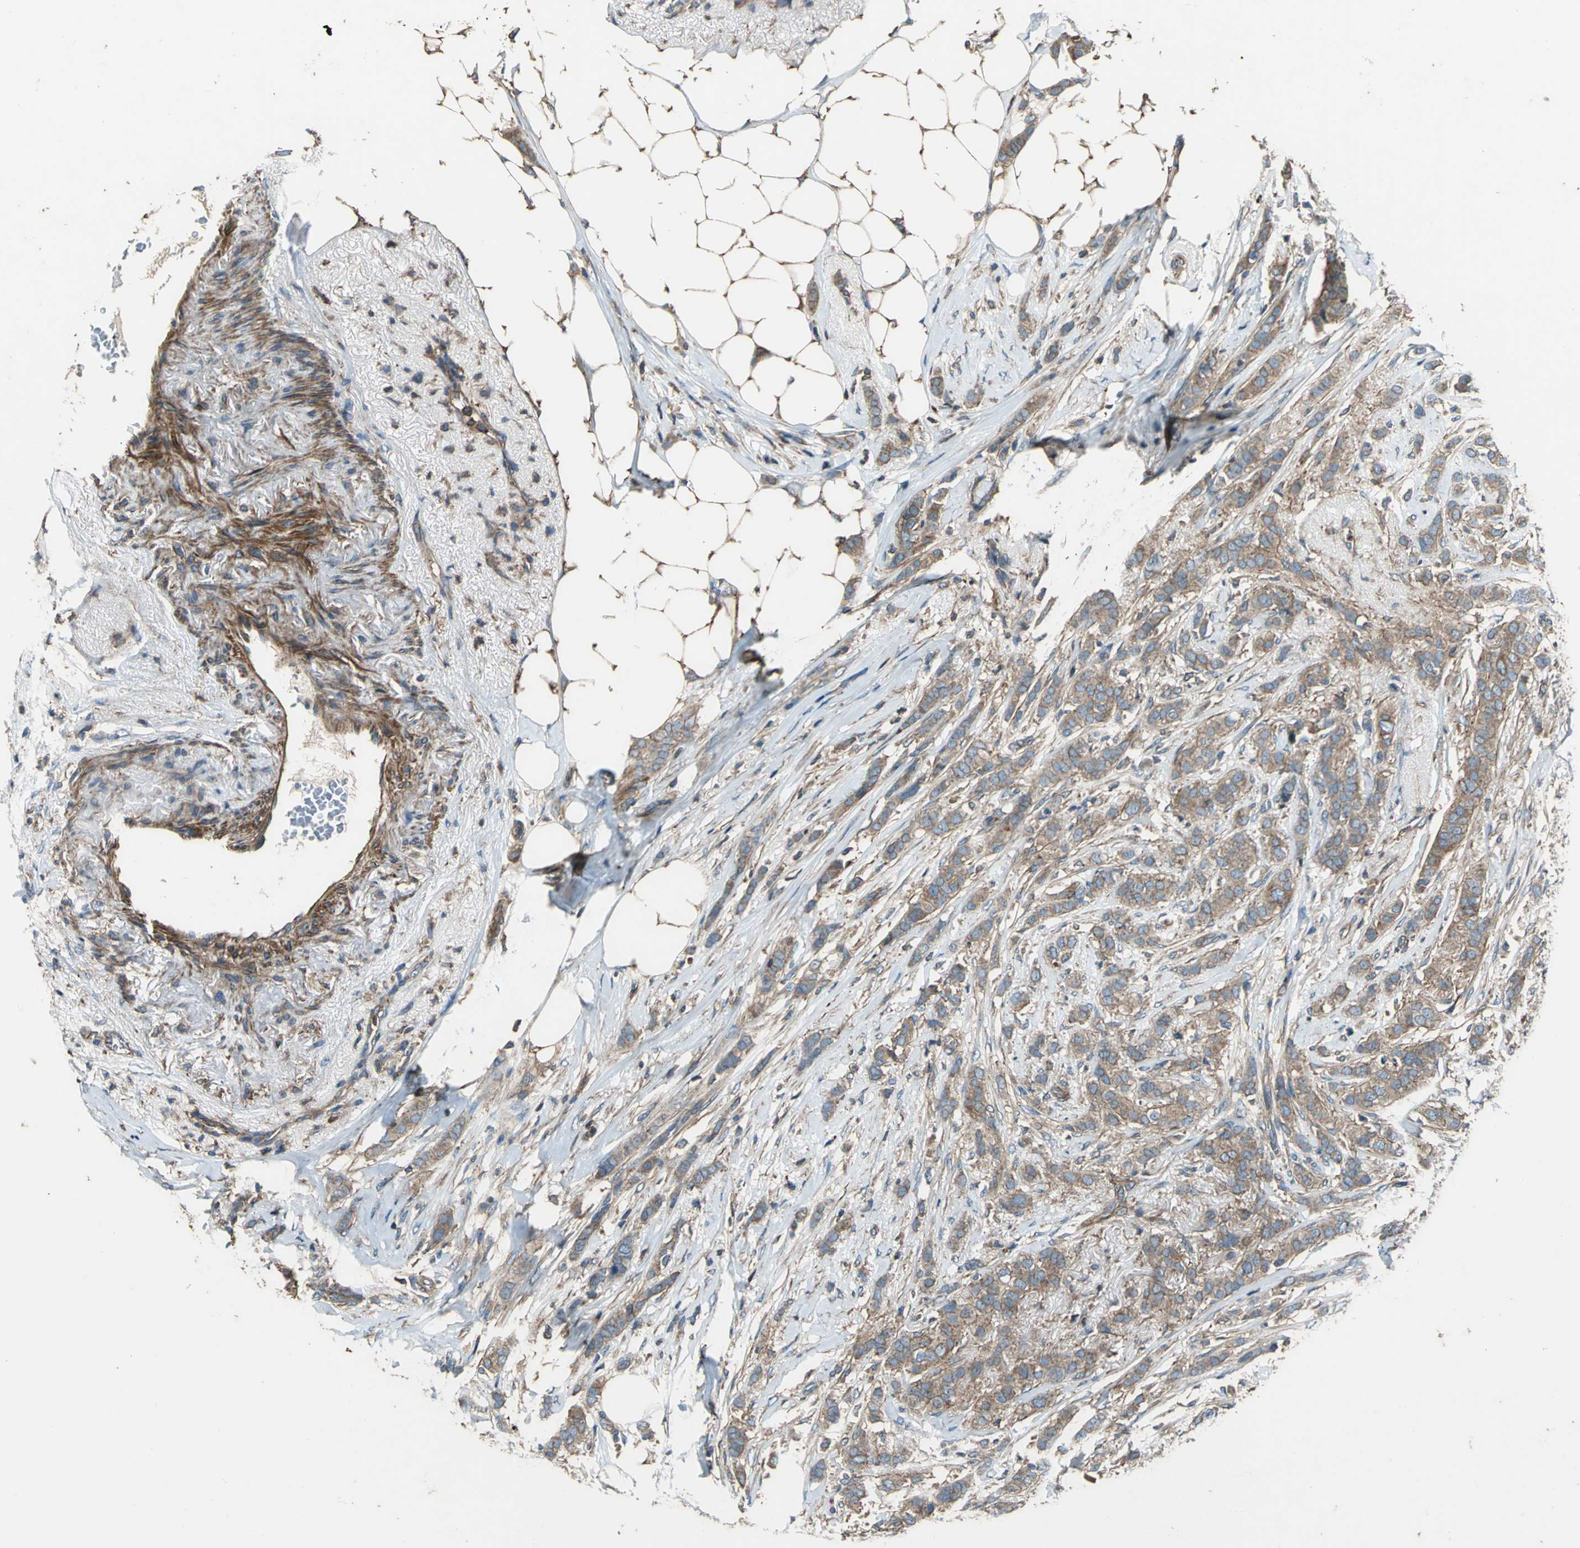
{"staining": {"intensity": "moderate", "quantity": ">75%", "location": "cytoplasmic/membranous"}, "tissue": "breast cancer", "cell_type": "Tumor cells", "image_type": "cancer", "snomed": [{"axis": "morphology", "description": "Lobular carcinoma"}, {"axis": "topography", "description": "Breast"}], "caption": "Immunohistochemistry (IHC) histopathology image of neoplastic tissue: breast lobular carcinoma stained using immunohistochemistry (IHC) exhibits medium levels of moderate protein expression localized specifically in the cytoplasmic/membranous of tumor cells, appearing as a cytoplasmic/membranous brown color.", "gene": "PARVA", "patient": {"sex": "female", "age": 55}}